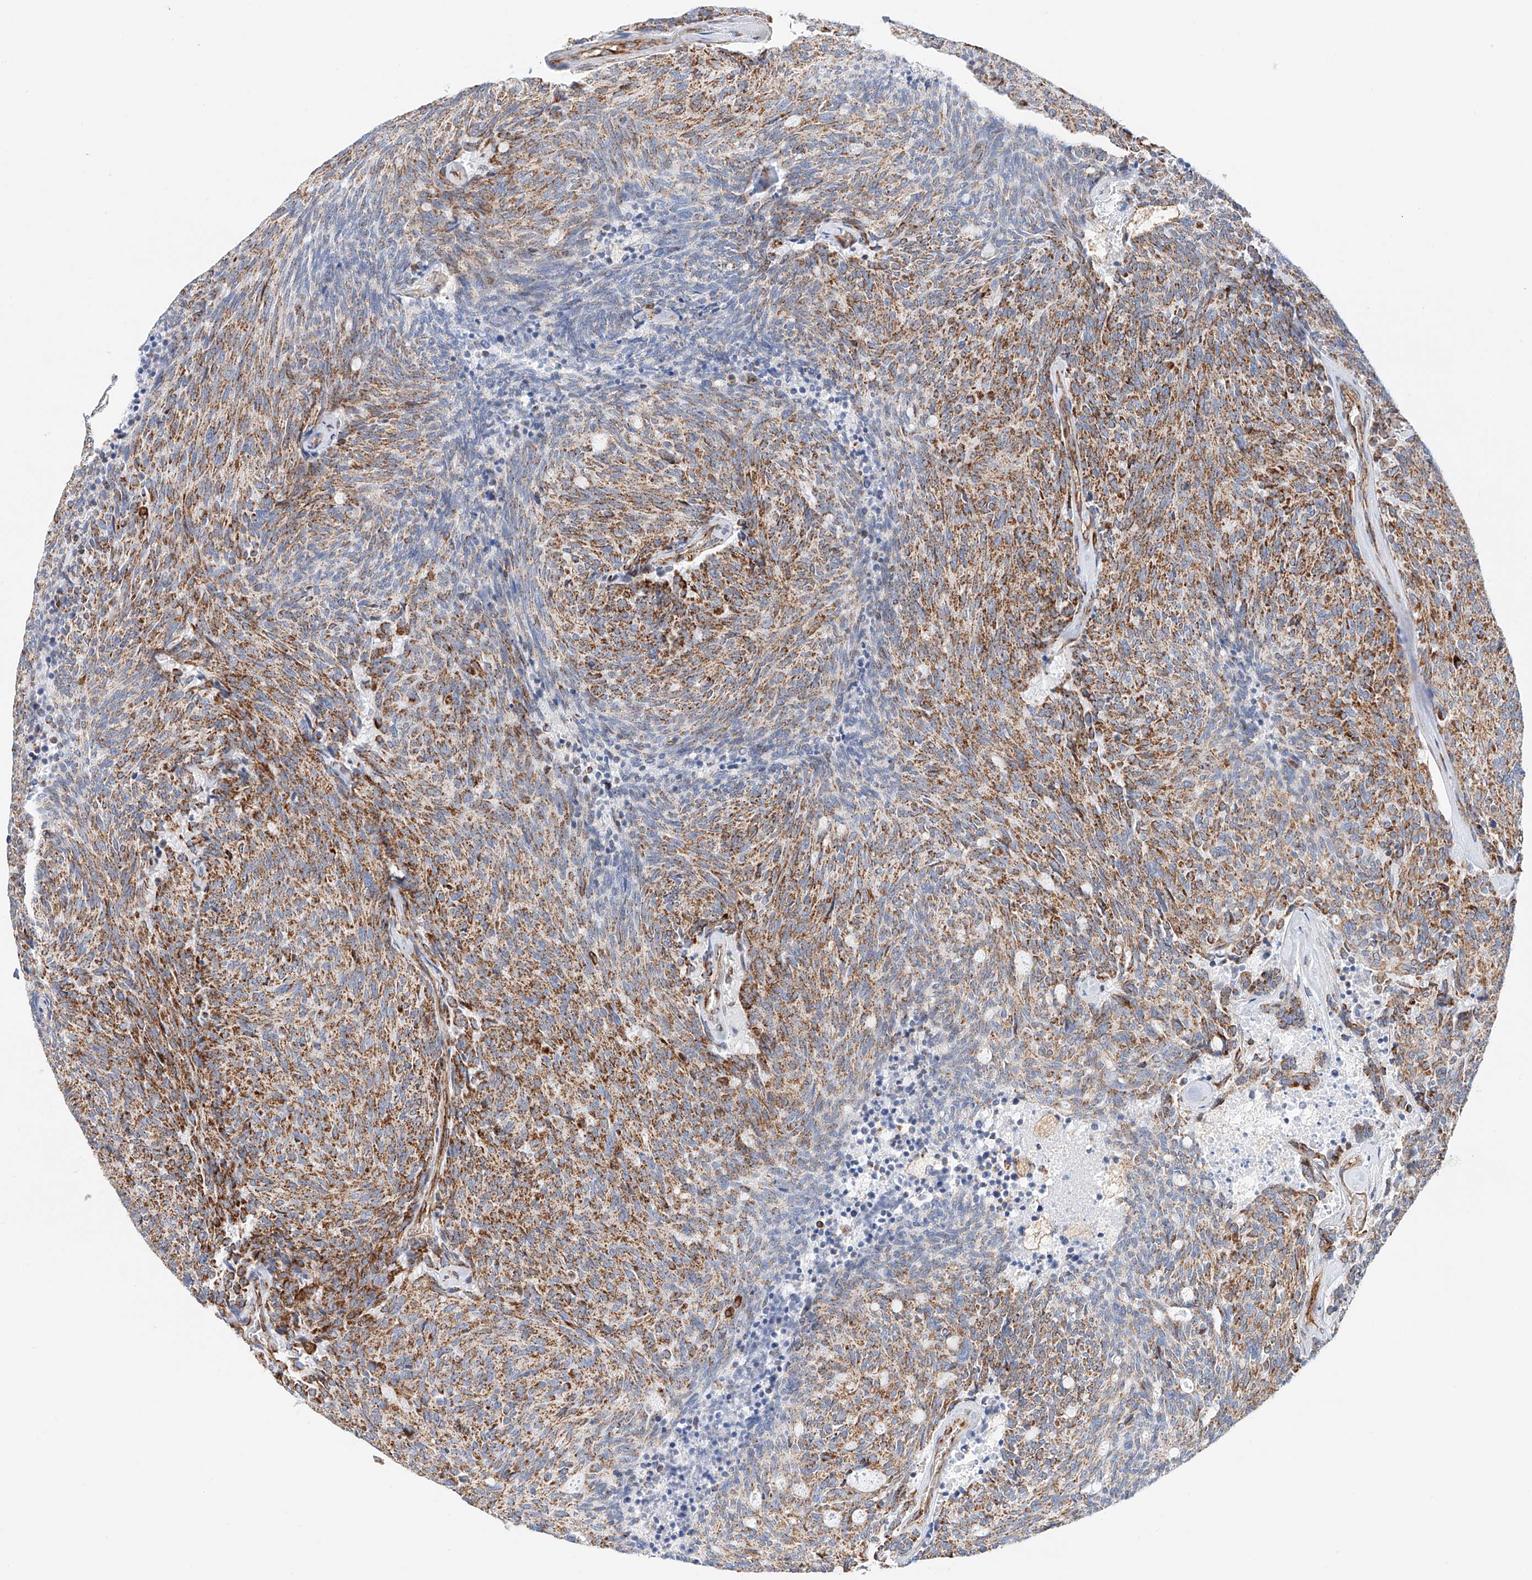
{"staining": {"intensity": "moderate", "quantity": ">75%", "location": "cytoplasmic/membranous"}, "tissue": "carcinoid", "cell_type": "Tumor cells", "image_type": "cancer", "snomed": [{"axis": "morphology", "description": "Carcinoid, malignant, NOS"}, {"axis": "topography", "description": "Pancreas"}], "caption": "A high-resolution micrograph shows IHC staining of carcinoid (malignant), which exhibits moderate cytoplasmic/membranous staining in approximately >75% of tumor cells.", "gene": "NDUFV3", "patient": {"sex": "female", "age": 54}}